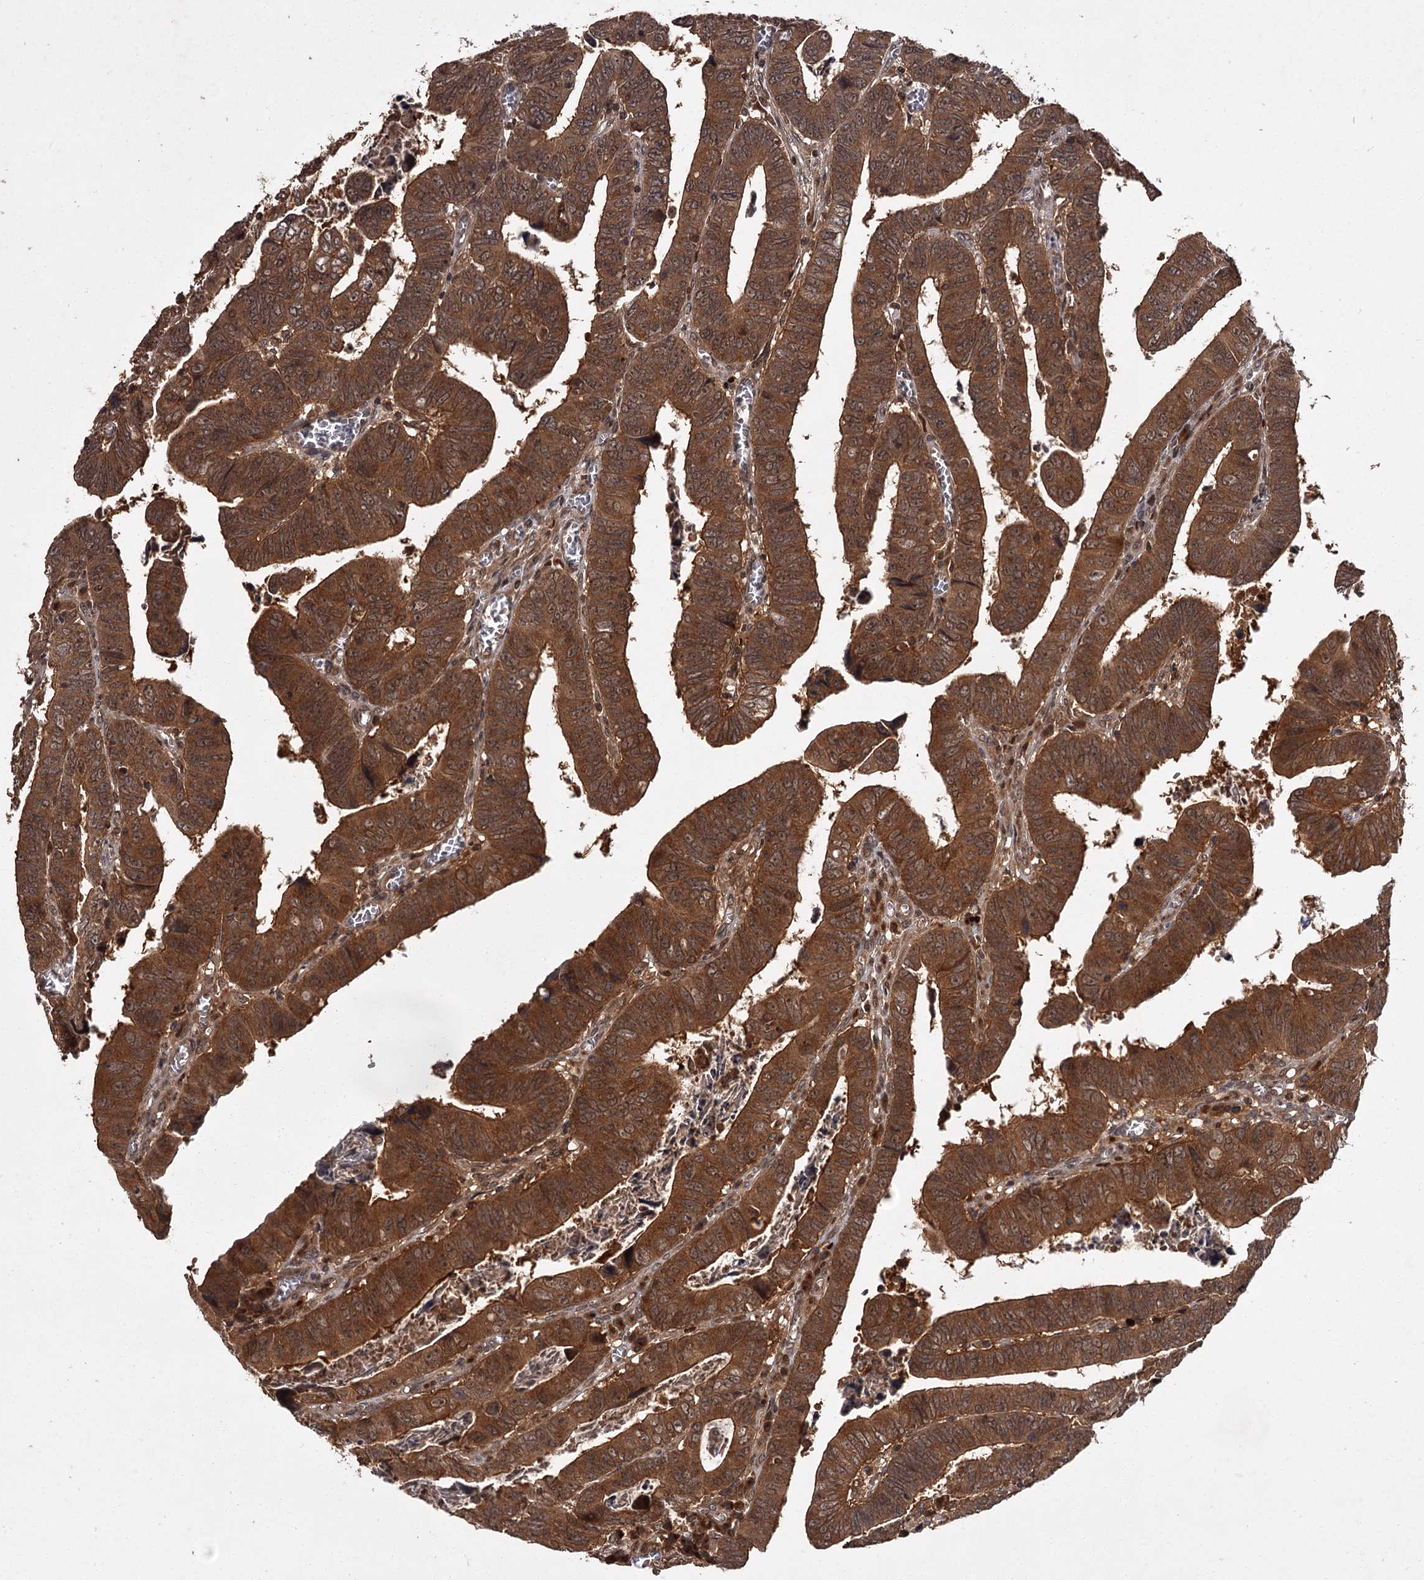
{"staining": {"intensity": "strong", "quantity": ">75%", "location": "cytoplasmic/membranous"}, "tissue": "colorectal cancer", "cell_type": "Tumor cells", "image_type": "cancer", "snomed": [{"axis": "morphology", "description": "Normal tissue, NOS"}, {"axis": "morphology", "description": "Adenocarcinoma, NOS"}, {"axis": "topography", "description": "Rectum"}], "caption": "This image displays IHC staining of colorectal adenocarcinoma, with high strong cytoplasmic/membranous expression in about >75% of tumor cells.", "gene": "TBC1D23", "patient": {"sex": "female", "age": 65}}